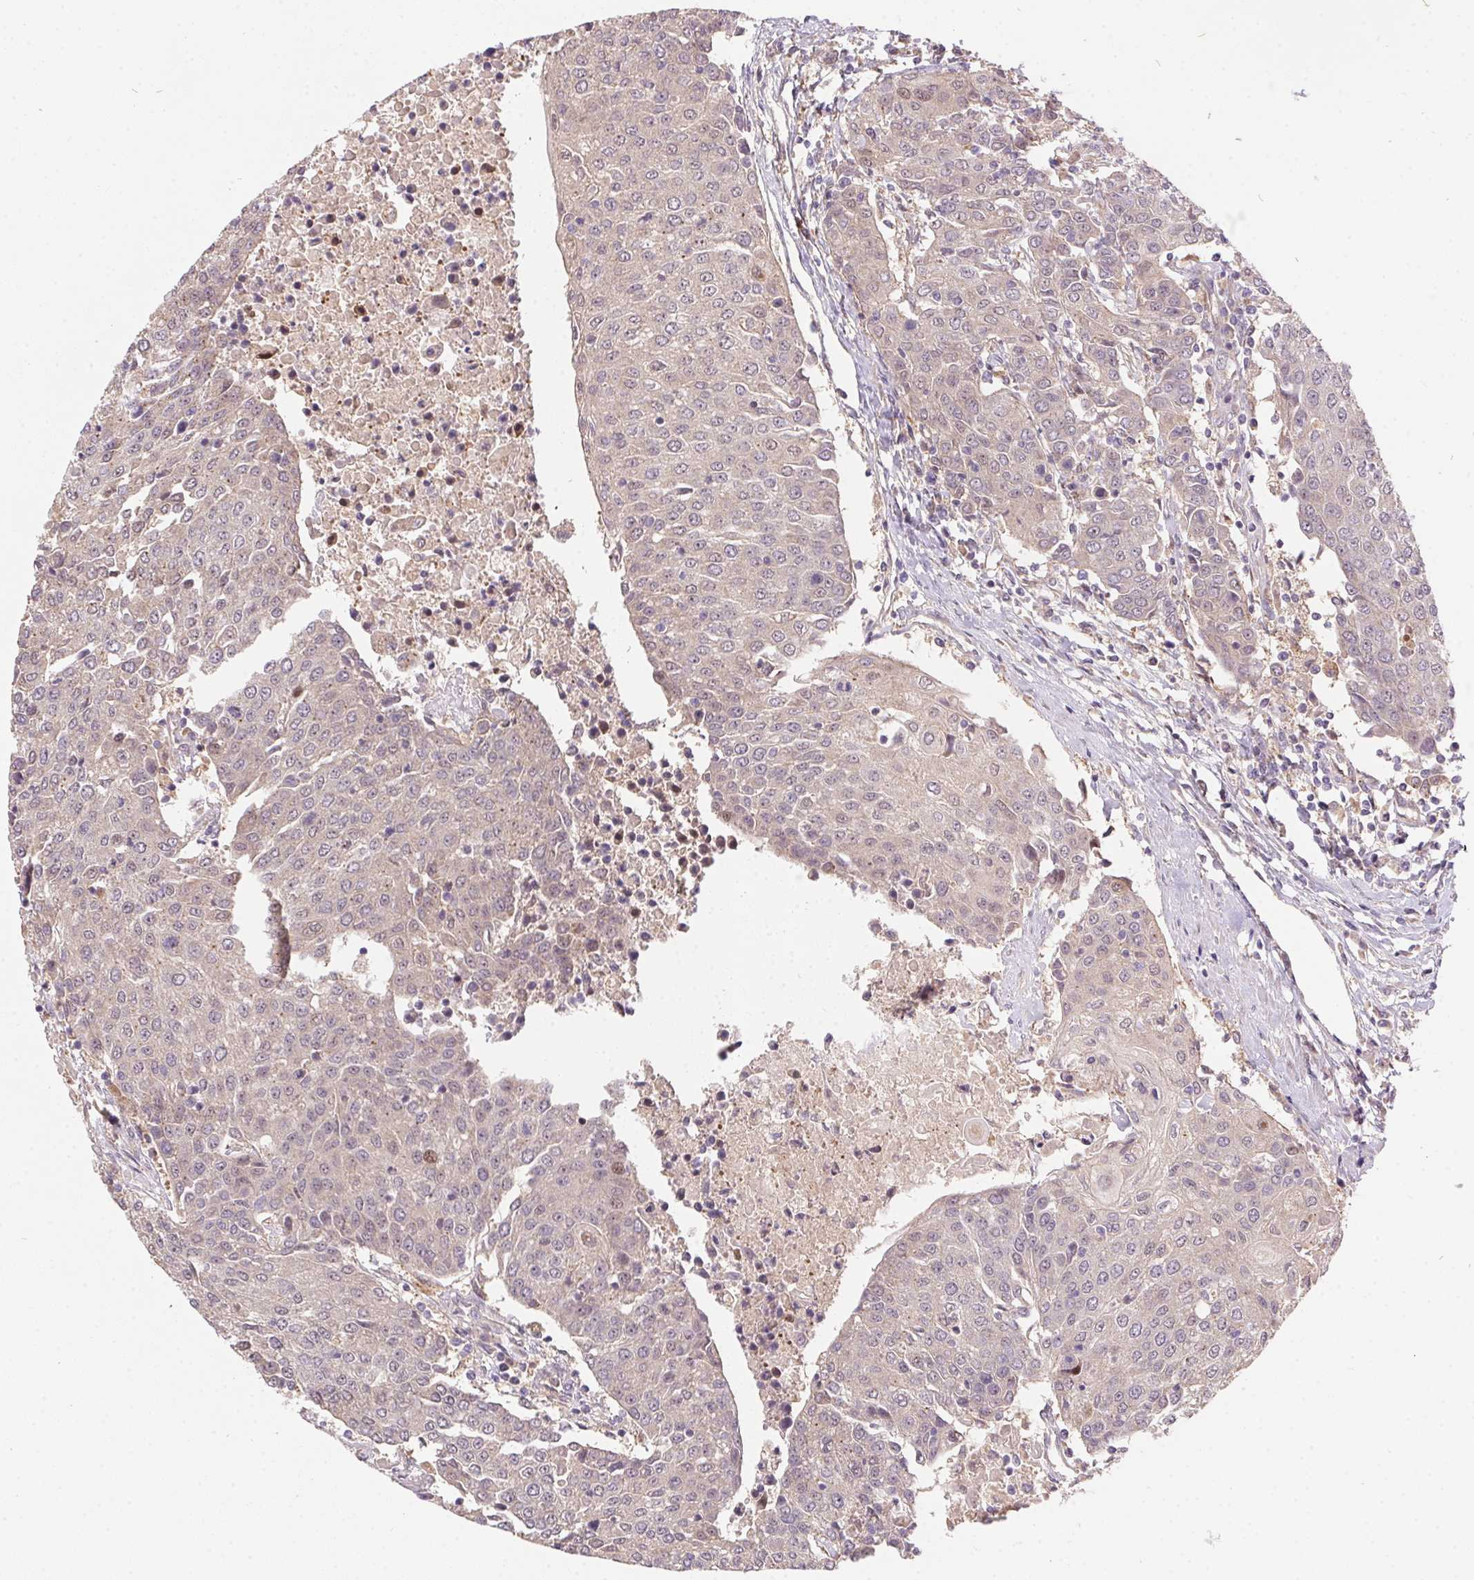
{"staining": {"intensity": "negative", "quantity": "none", "location": "none"}, "tissue": "urothelial cancer", "cell_type": "Tumor cells", "image_type": "cancer", "snomed": [{"axis": "morphology", "description": "Urothelial carcinoma, High grade"}, {"axis": "topography", "description": "Urinary bladder"}], "caption": "This histopathology image is of high-grade urothelial carcinoma stained with immunohistochemistry (IHC) to label a protein in brown with the nuclei are counter-stained blue. There is no positivity in tumor cells. (DAB IHC with hematoxylin counter stain).", "gene": "NUDT16", "patient": {"sex": "female", "age": 85}}